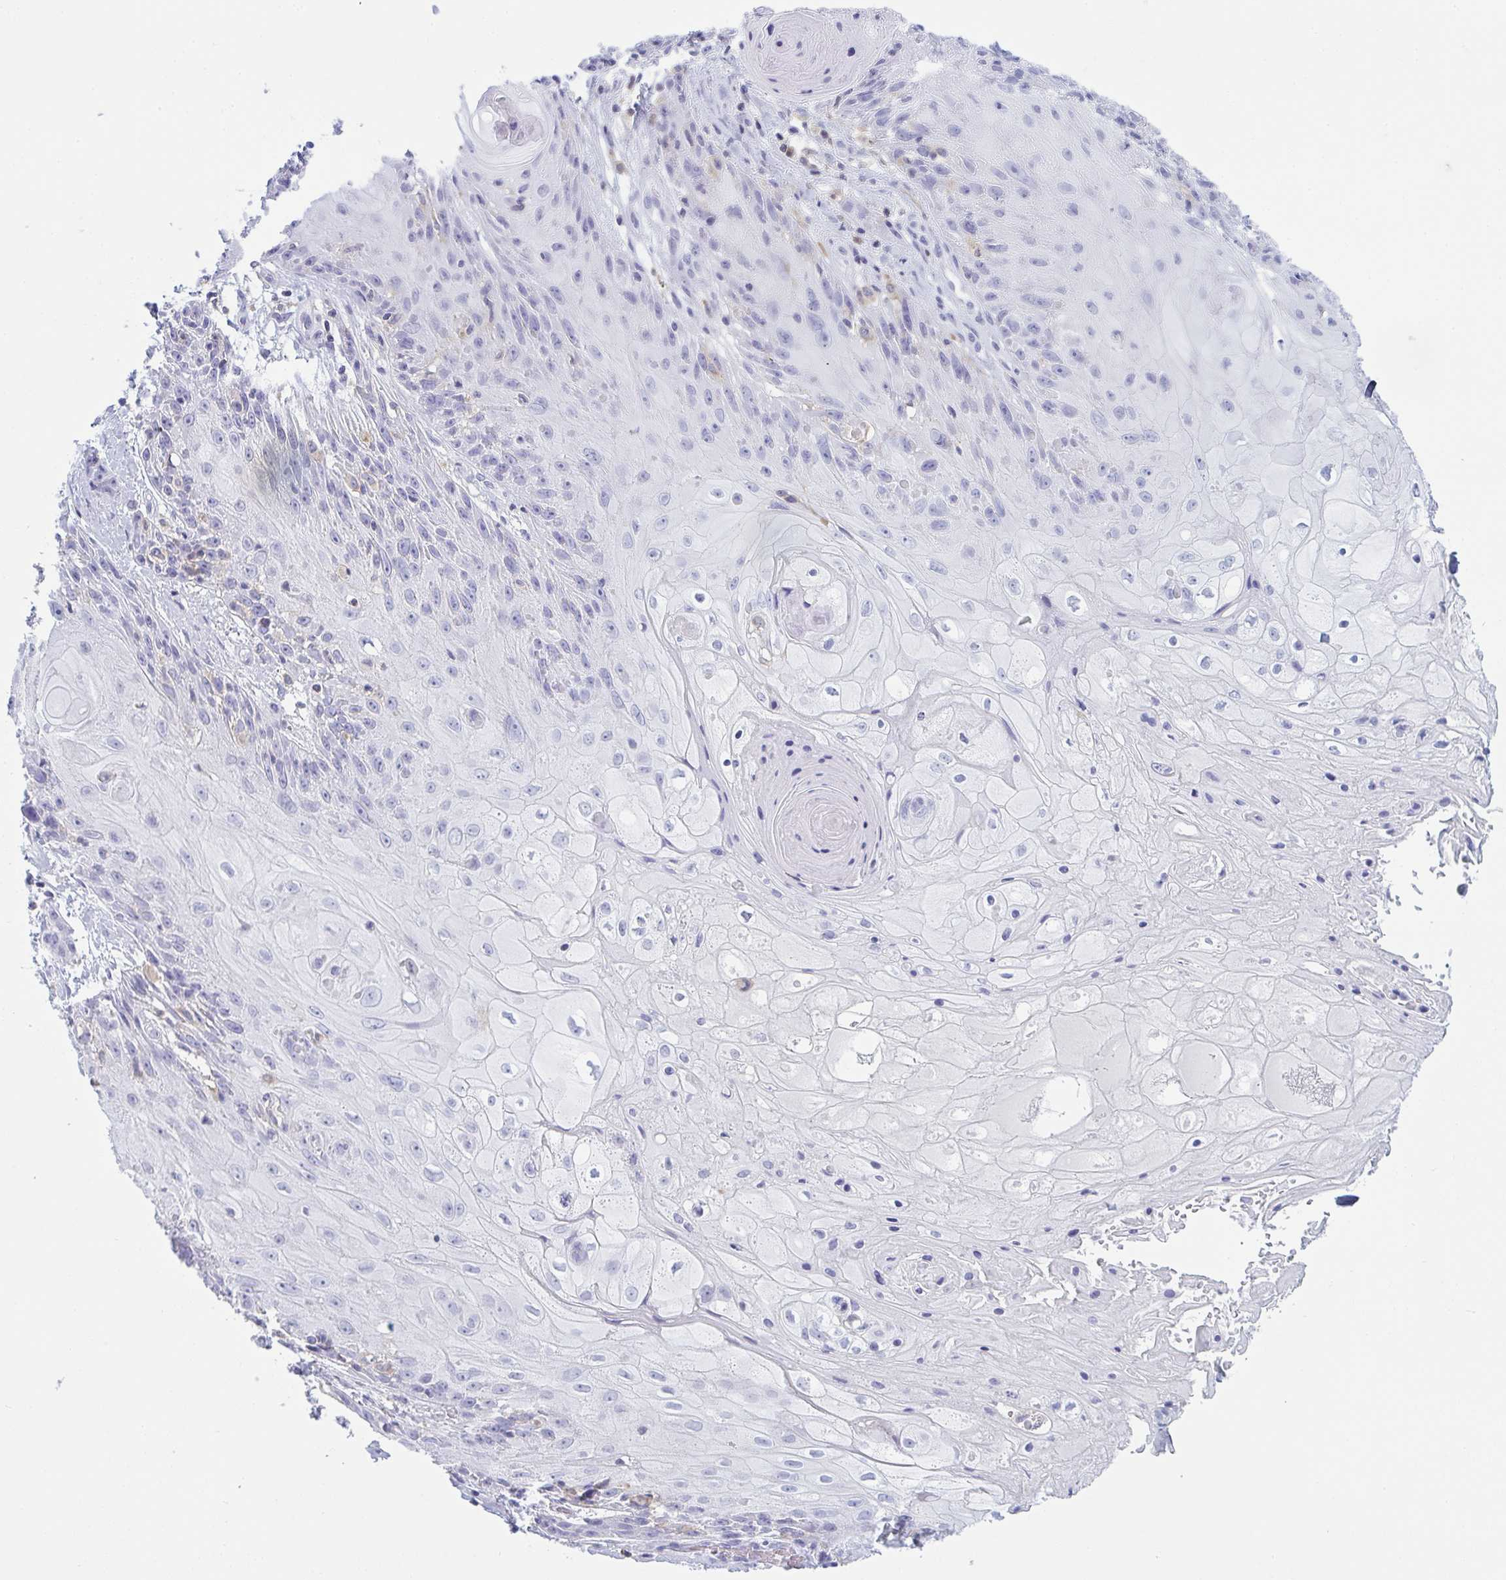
{"staining": {"intensity": "negative", "quantity": "none", "location": "none"}, "tissue": "skin cancer", "cell_type": "Tumor cells", "image_type": "cancer", "snomed": [{"axis": "morphology", "description": "Squamous cell carcinoma, NOS"}, {"axis": "topography", "description": "Skin"}, {"axis": "topography", "description": "Vulva"}], "caption": "Immunohistochemical staining of human skin squamous cell carcinoma exhibits no significant expression in tumor cells. (Immunohistochemistry, brightfield microscopy, high magnification).", "gene": "MYO1F", "patient": {"sex": "female", "age": 76}}